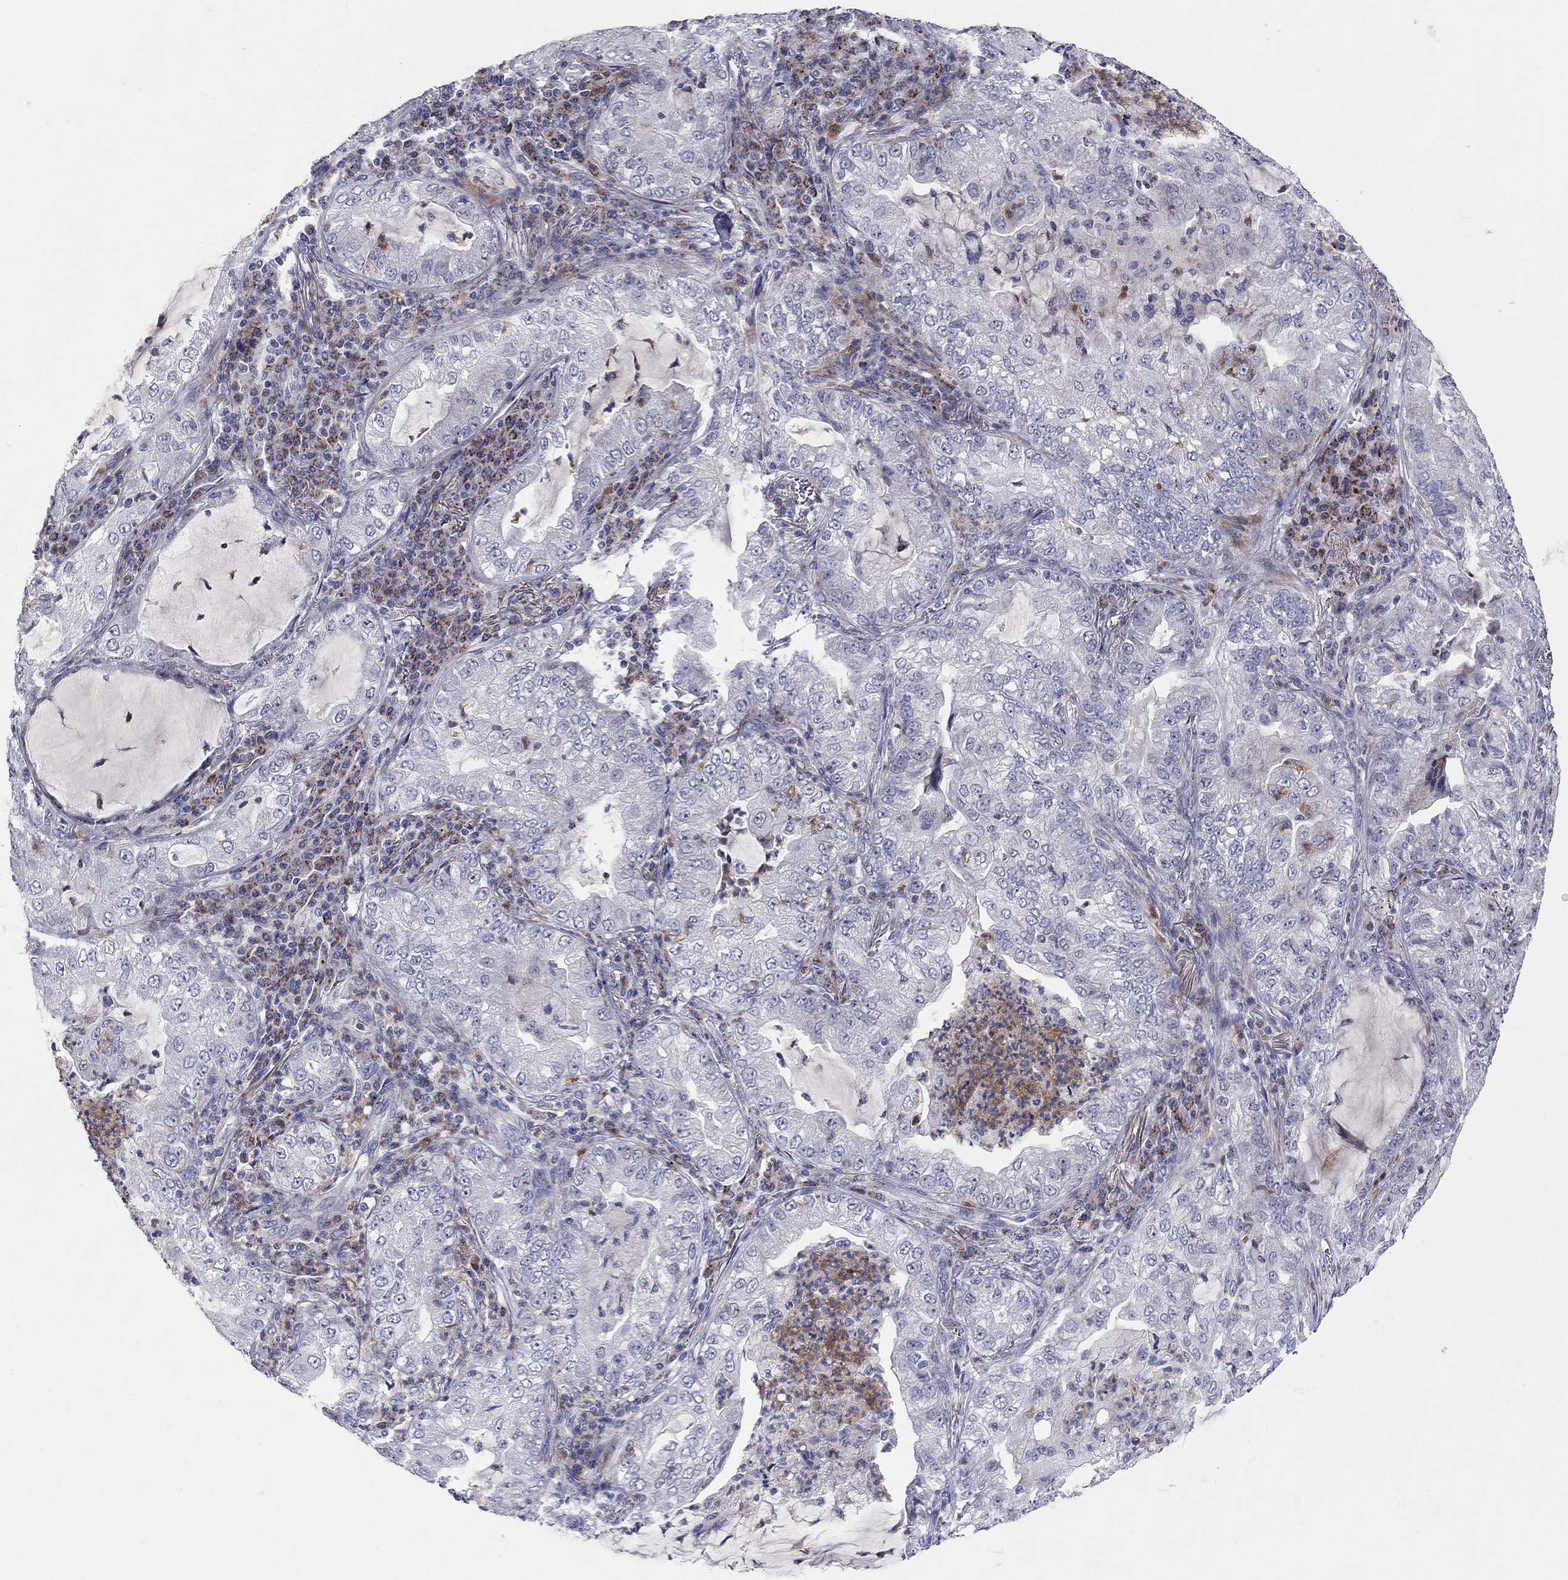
{"staining": {"intensity": "negative", "quantity": "none", "location": "none"}, "tissue": "lung cancer", "cell_type": "Tumor cells", "image_type": "cancer", "snomed": [{"axis": "morphology", "description": "Adenocarcinoma, NOS"}, {"axis": "topography", "description": "Lung"}], "caption": "The immunohistochemistry (IHC) histopathology image has no significant positivity in tumor cells of lung cancer (adenocarcinoma) tissue. (IHC, brightfield microscopy, high magnification).", "gene": "HMX2", "patient": {"sex": "female", "age": 73}}